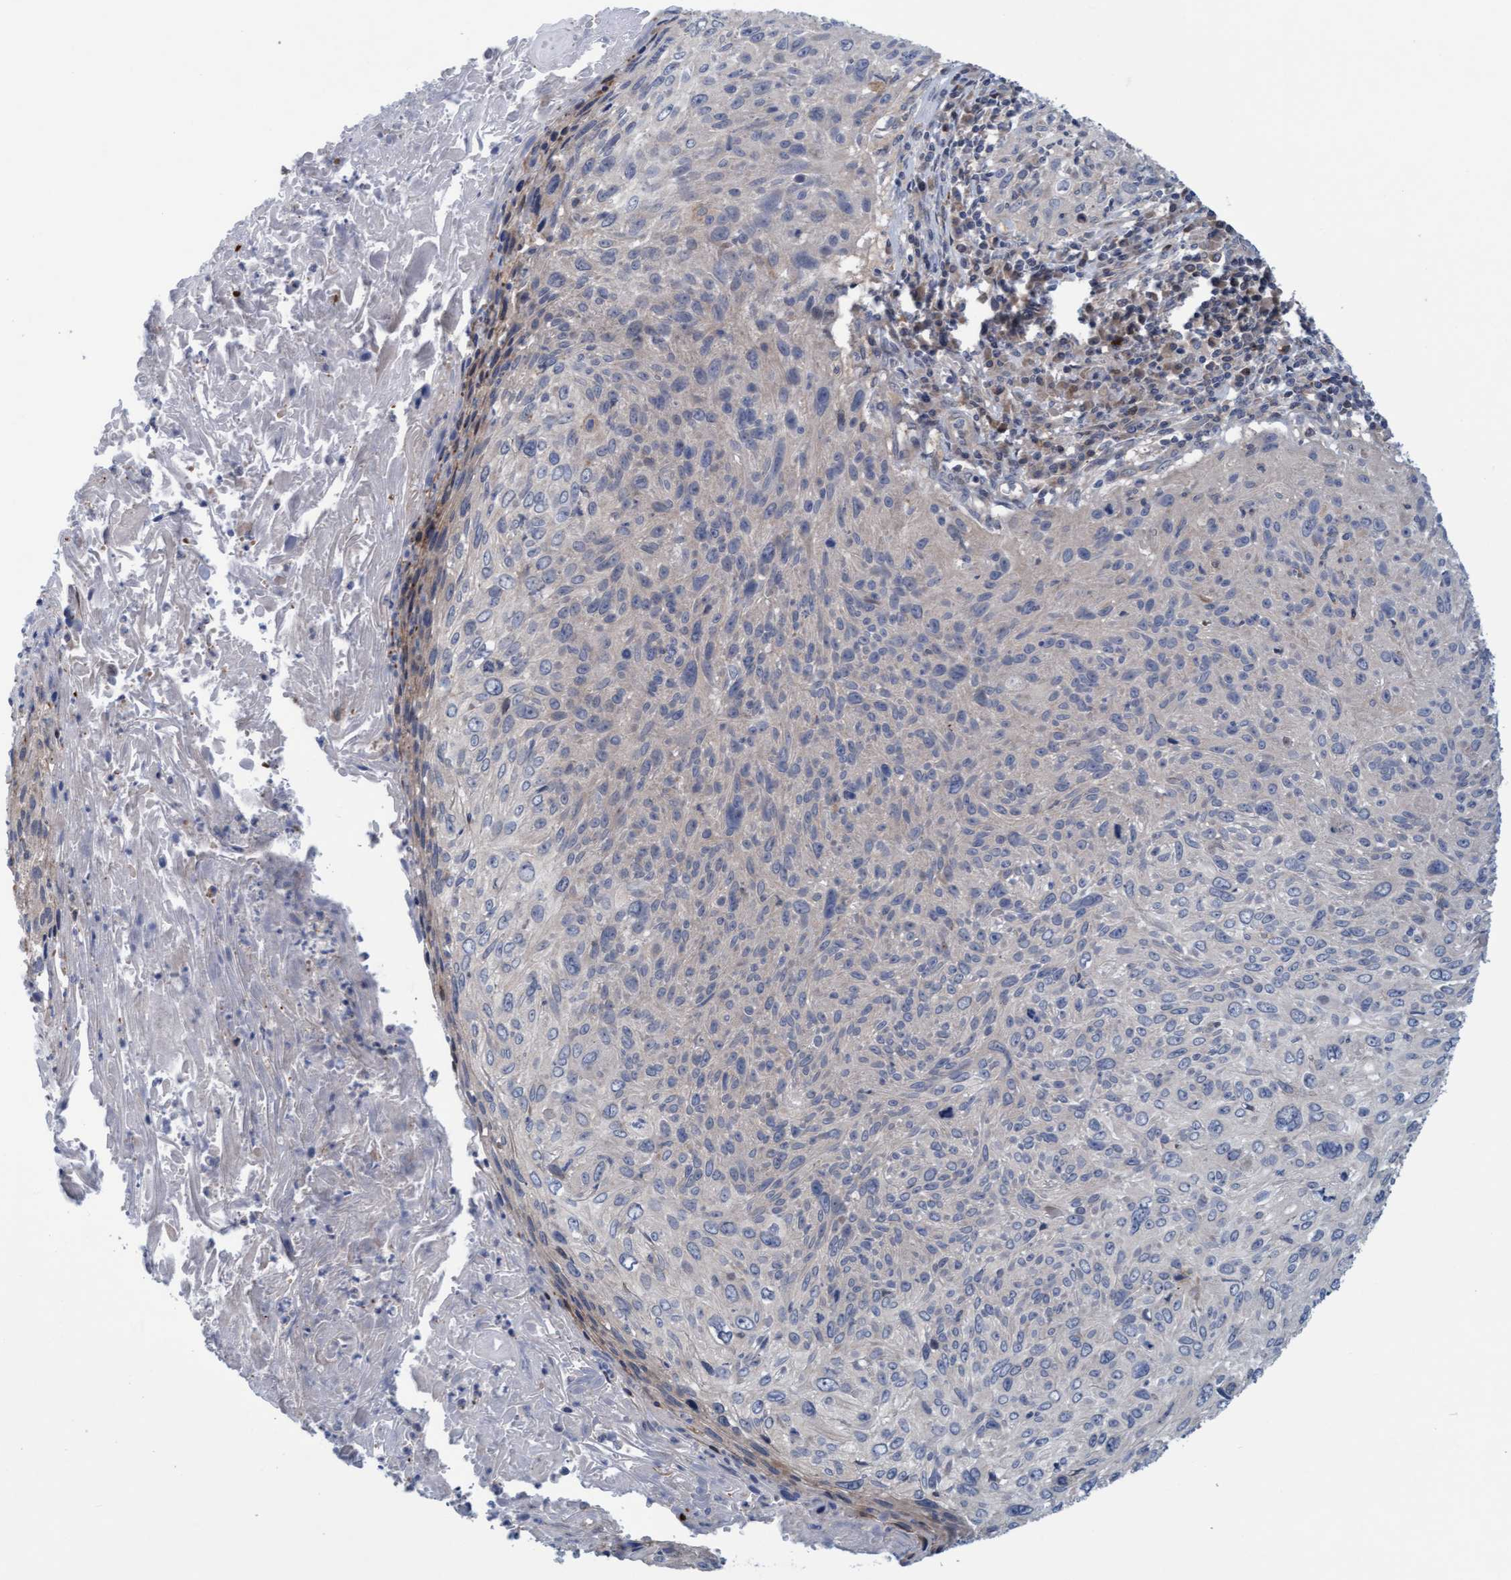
{"staining": {"intensity": "negative", "quantity": "none", "location": "none"}, "tissue": "cervical cancer", "cell_type": "Tumor cells", "image_type": "cancer", "snomed": [{"axis": "morphology", "description": "Squamous cell carcinoma, NOS"}, {"axis": "topography", "description": "Cervix"}], "caption": "Immunohistochemistry (IHC) photomicrograph of neoplastic tissue: human cervical cancer stained with DAB (3,3'-diaminobenzidine) demonstrates no significant protein expression in tumor cells. (Brightfield microscopy of DAB immunohistochemistry at high magnification).", "gene": "KLHL25", "patient": {"sex": "female", "age": 51}}